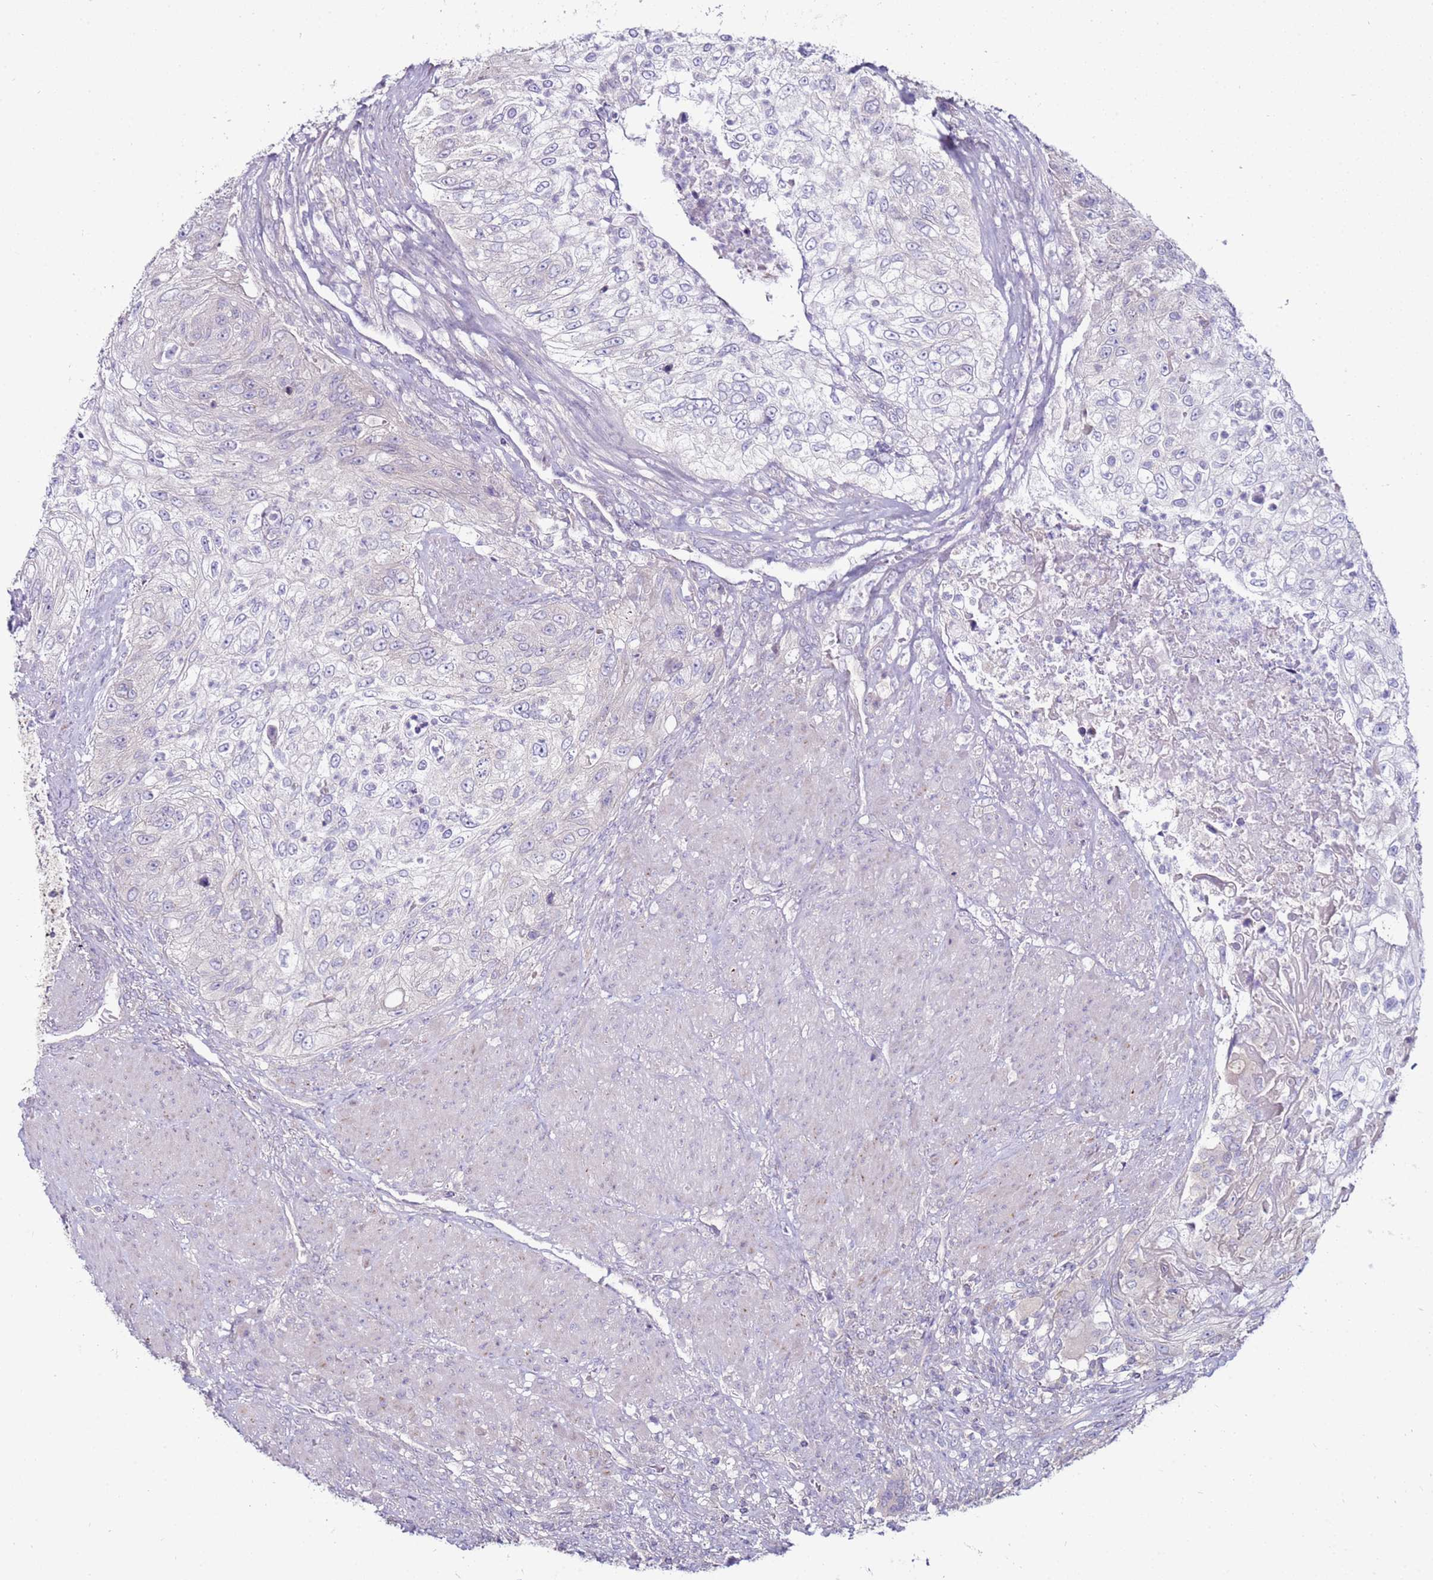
{"staining": {"intensity": "negative", "quantity": "none", "location": "none"}, "tissue": "urothelial cancer", "cell_type": "Tumor cells", "image_type": "cancer", "snomed": [{"axis": "morphology", "description": "Urothelial carcinoma, High grade"}, {"axis": "topography", "description": "Urinary bladder"}], "caption": "IHC photomicrograph of neoplastic tissue: human urothelial cancer stained with DAB demonstrates no significant protein staining in tumor cells.", "gene": "GPN3", "patient": {"sex": "female", "age": 60}}